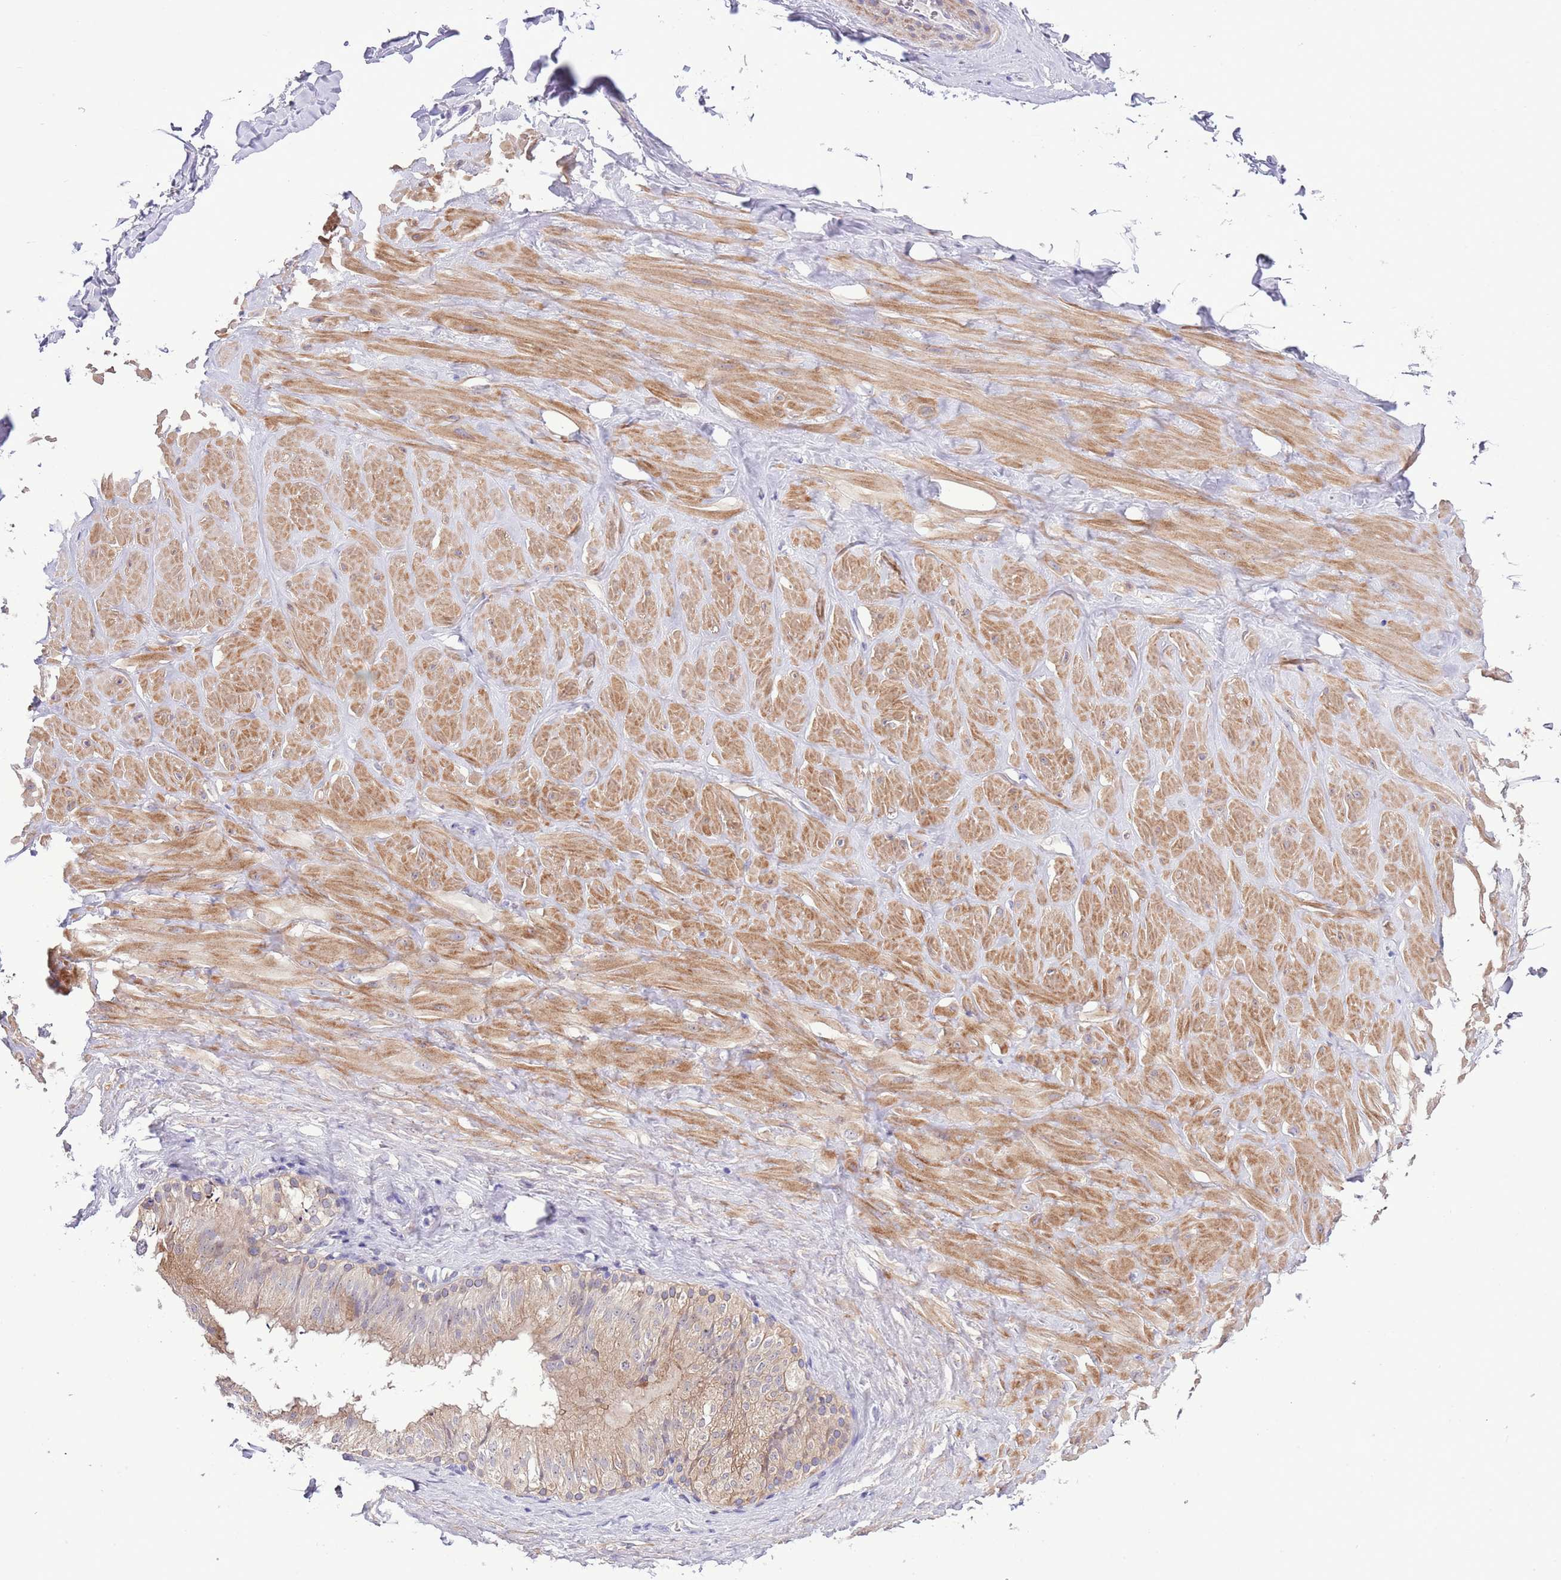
{"staining": {"intensity": "negative", "quantity": "none", "location": "none"}, "tissue": "adipose tissue", "cell_type": "Adipocytes", "image_type": "normal", "snomed": [{"axis": "morphology", "description": "Normal tissue, NOS"}, {"axis": "topography", "description": "Soft tissue"}, {"axis": "topography", "description": "Adipose tissue"}, {"axis": "topography", "description": "Vascular tissue"}, {"axis": "topography", "description": "Peripheral nerve tissue"}], "caption": "Adipocytes show no significant protein staining in normal adipose tissue.", "gene": "PRR32", "patient": {"sex": "male", "age": 46}}